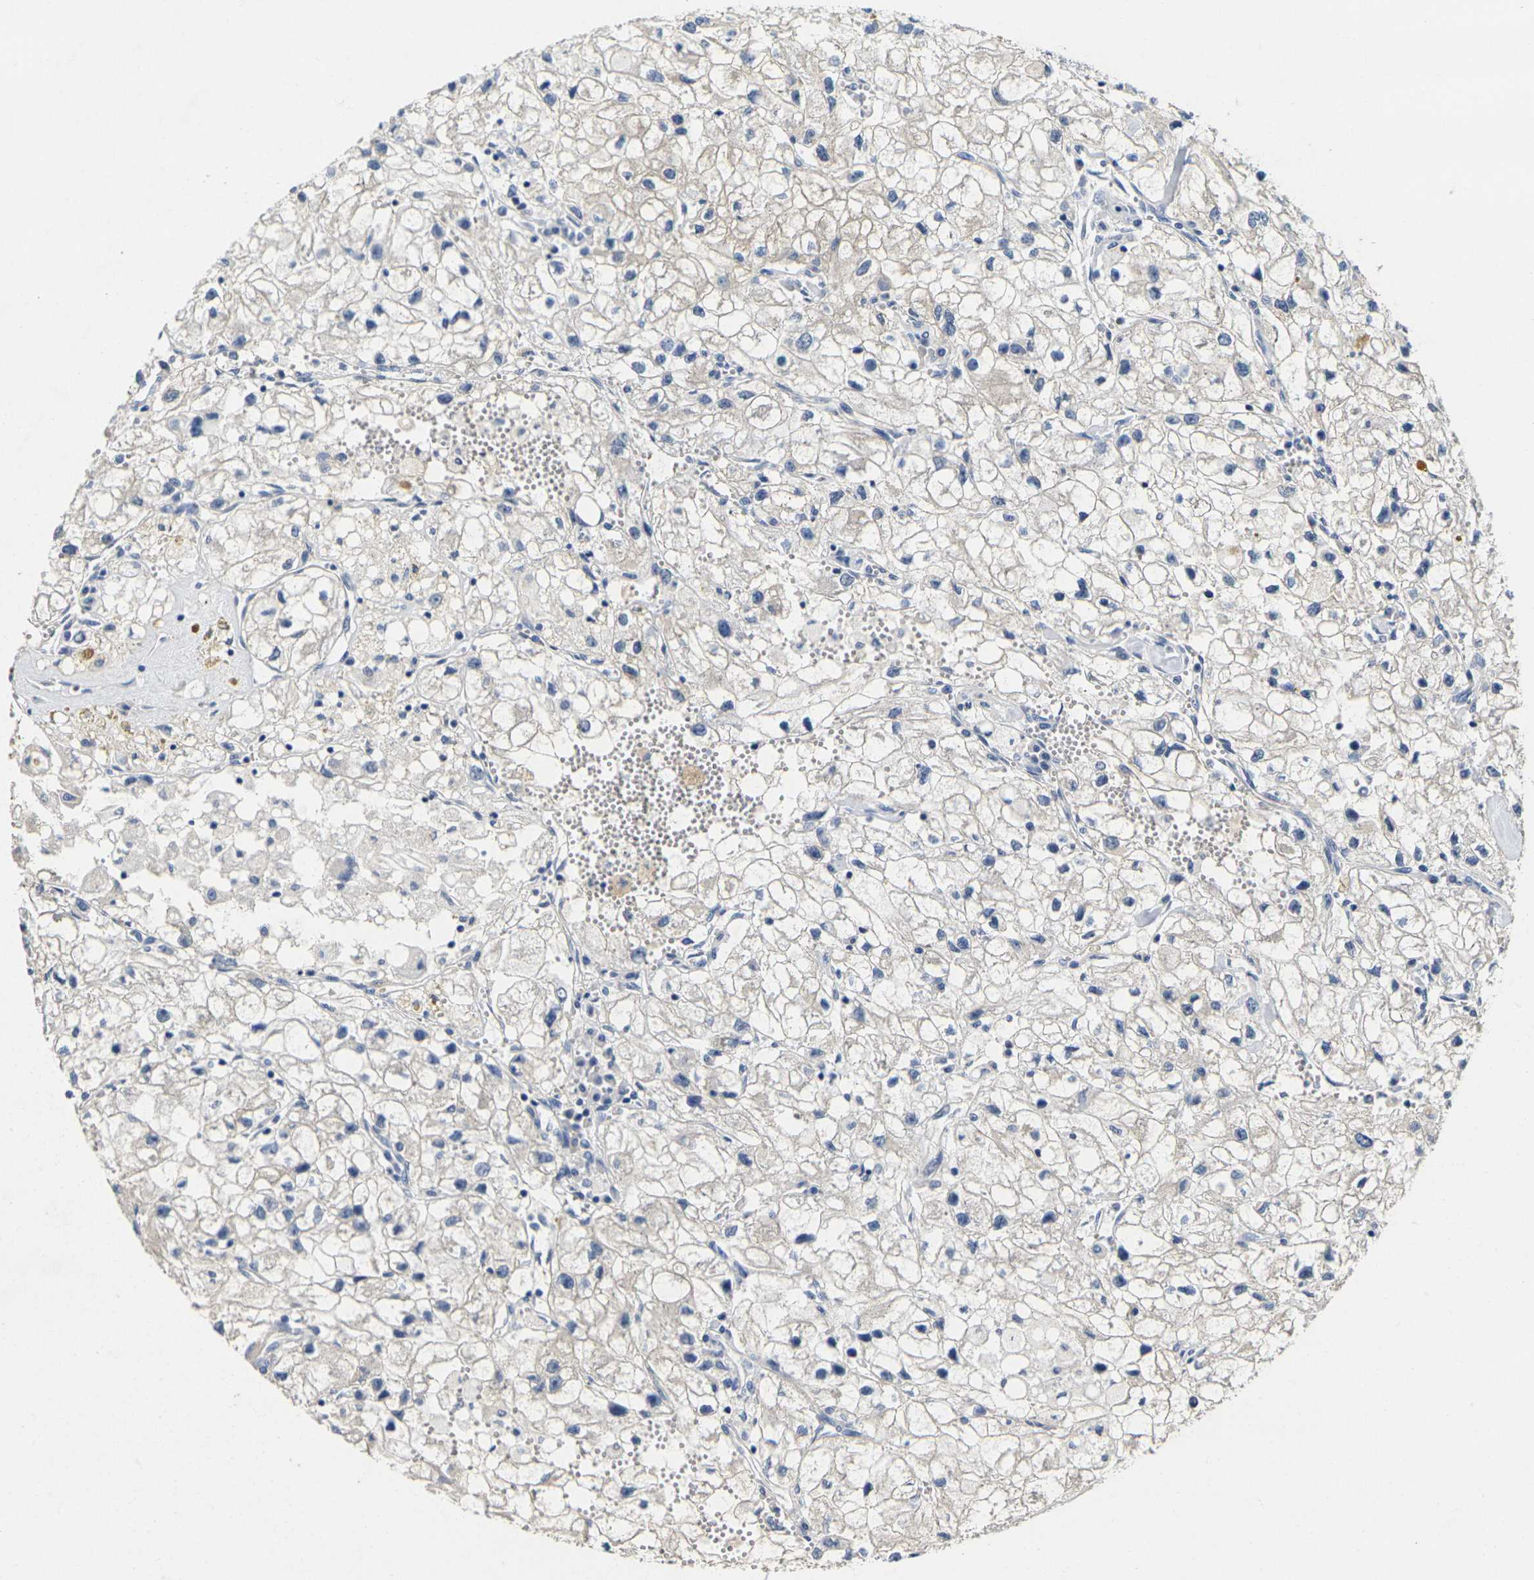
{"staining": {"intensity": "negative", "quantity": "none", "location": "none"}, "tissue": "renal cancer", "cell_type": "Tumor cells", "image_type": "cancer", "snomed": [{"axis": "morphology", "description": "Adenocarcinoma, NOS"}, {"axis": "topography", "description": "Kidney"}], "caption": "DAB (3,3'-diaminobenzidine) immunohistochemical staining of human adenocarcinoma (renal) shows no significant staining in tumor cells.", "gene": "NOCT", "patient": {"sex": "female", "age": 70}}